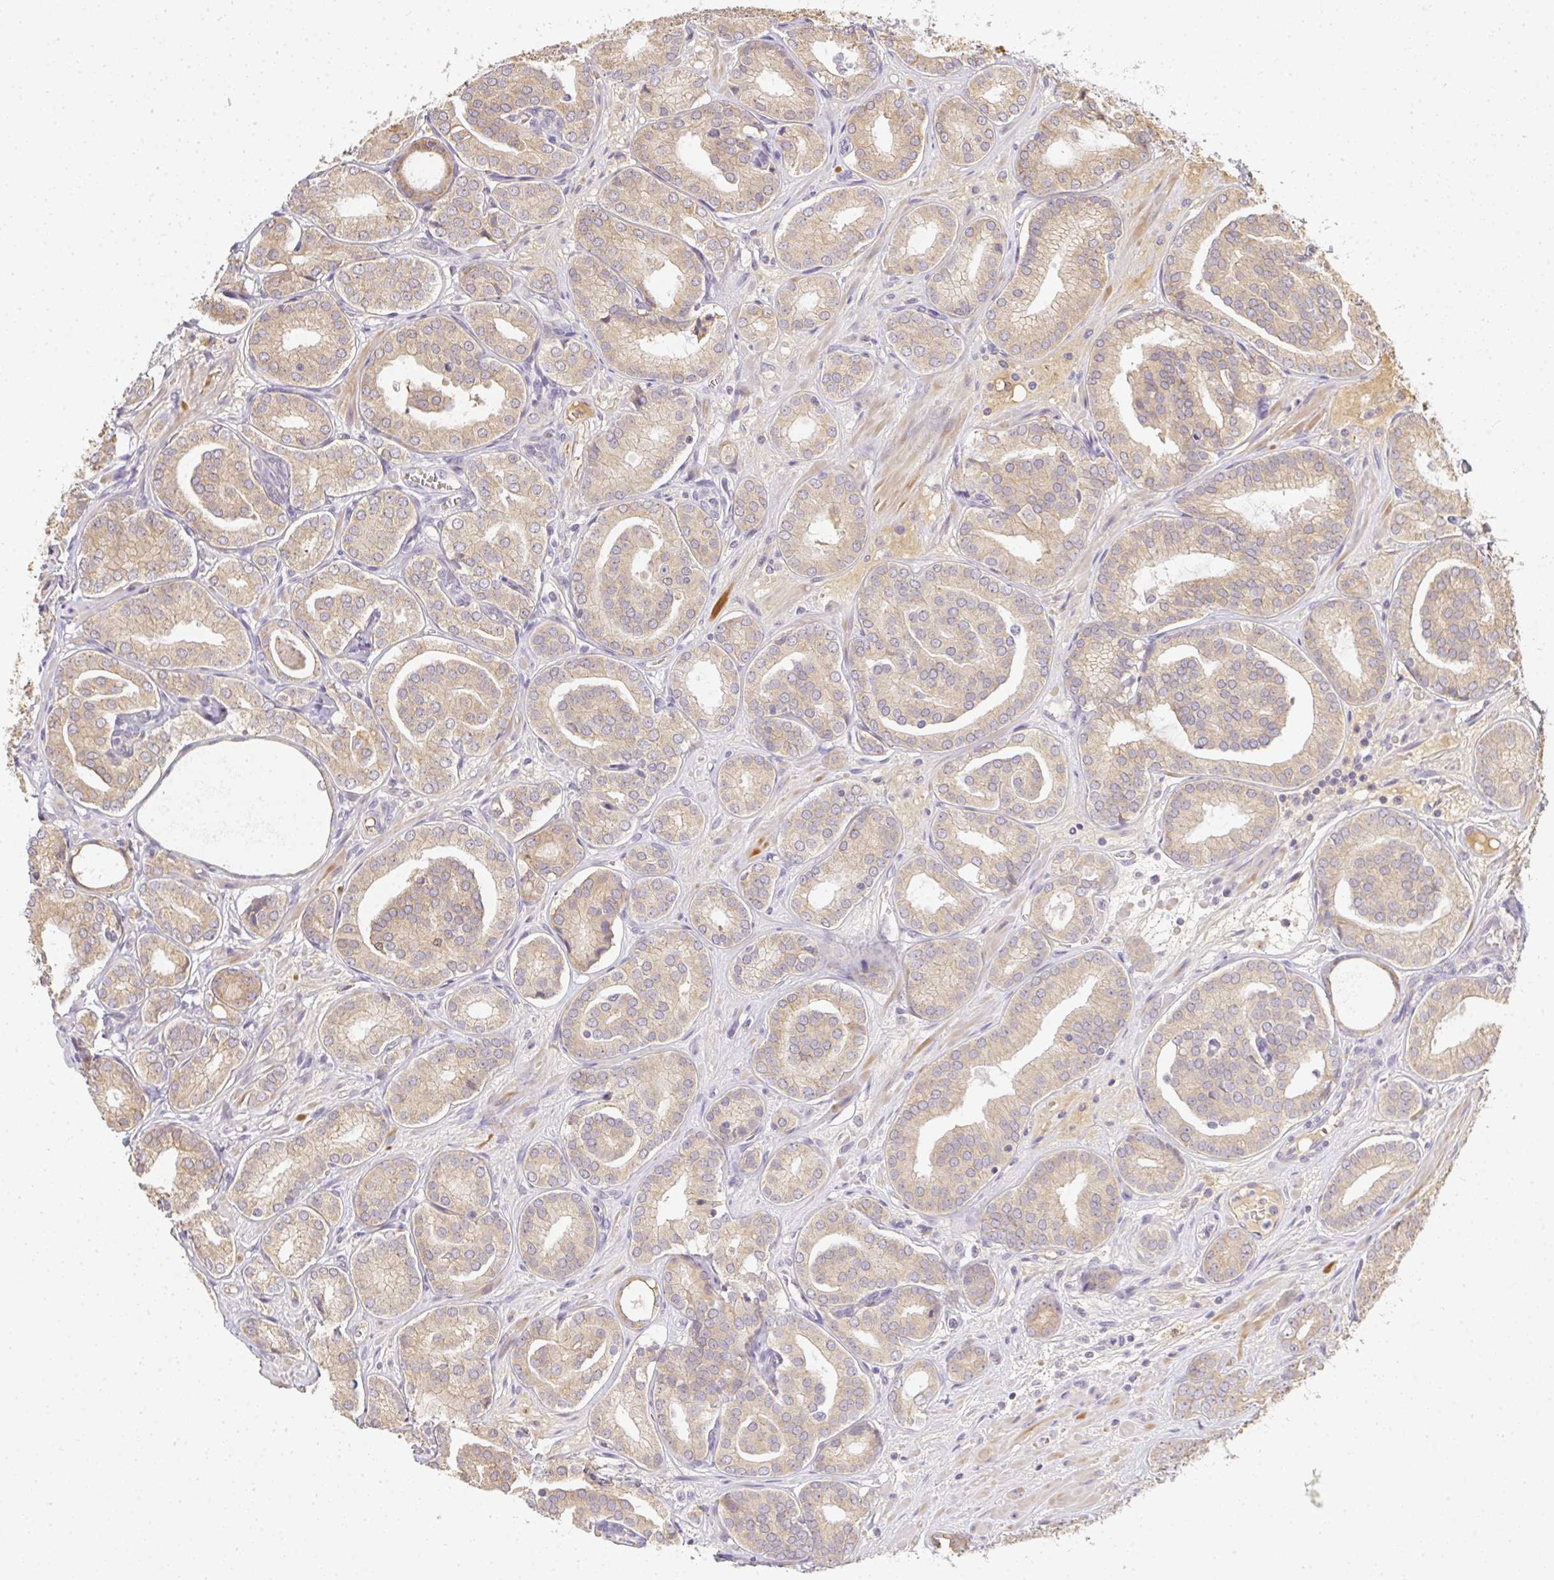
{"staining": {"intensity": "weak", "quantity": "25%-75%", "location": "cytoplasmic/membranous"}, "tissue": "prostate cancer", "cell_type": "Tumor cells", "image_type": "cancer", "snomed": [{"axis": "morphology", "description": "Adenocarcinoma, High grade"}, {"axis": "topography", "description": "Prostate"}], "caption": "Human prostate cancer stained with a brown dye reveals weak cytoplasmic/membranous positive staining in about 25%-75% of tumor cells.", "gene": "SLC35B3", "patient": {"sex": "male", "age": 66}}